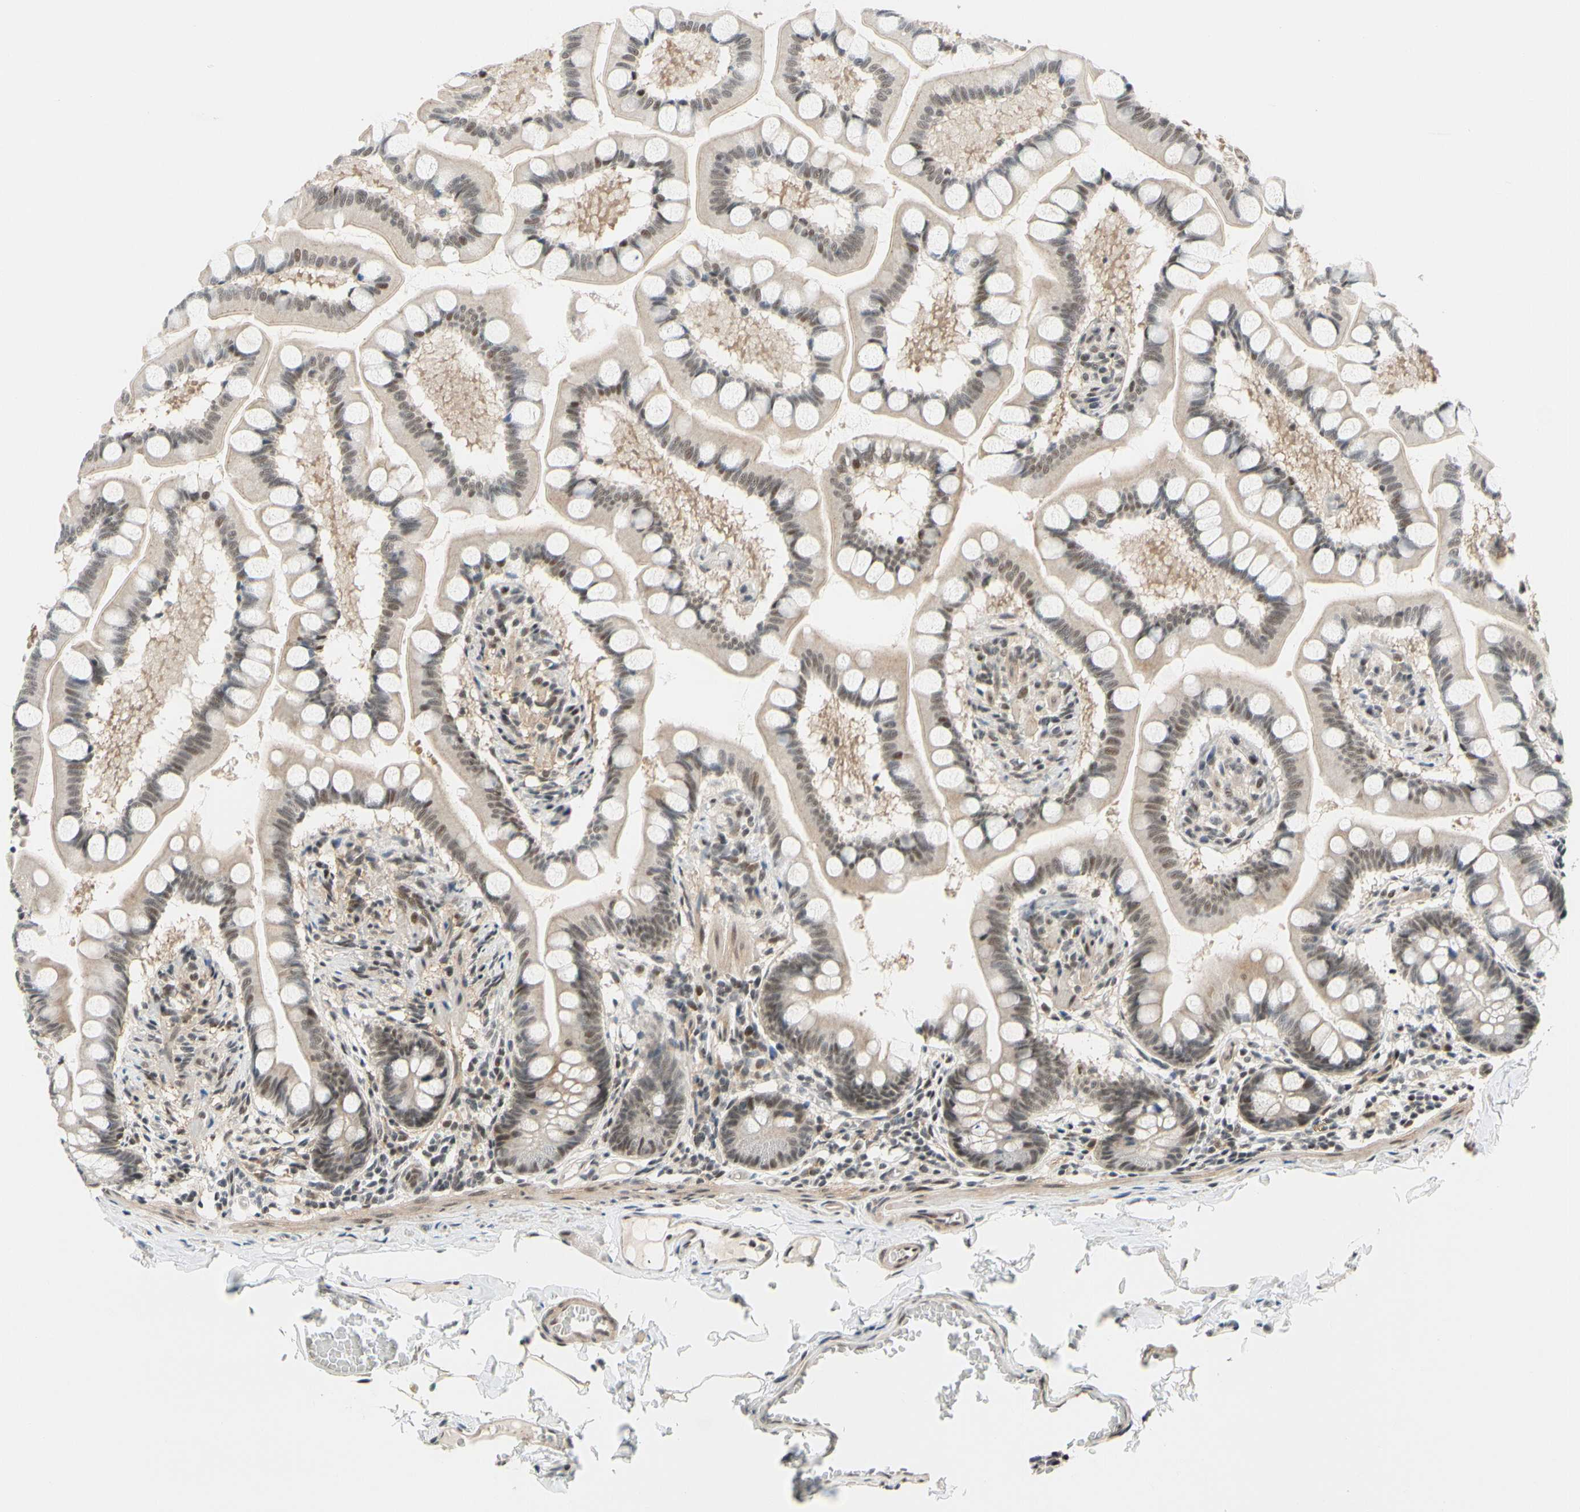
{"staining": {"intensity": "weak", "quantity": ">75%", "location": "nuclear"}, "tissue": "small intestine", "cell_type": "Glandular cells", "image_type": "normal", "snomed": [{"axis": "morphology", "description": "Normal tissue, NOS"}, {"axis": "topography", "description": "Small intestine"}], "caption": "Normal small intestine was stained to show a protein in brown. There is low levels of weak nuclear staining in about >75% of glandular cells.", "gene": "TAF4", "patient": {"sex": "male", "age": 41}}